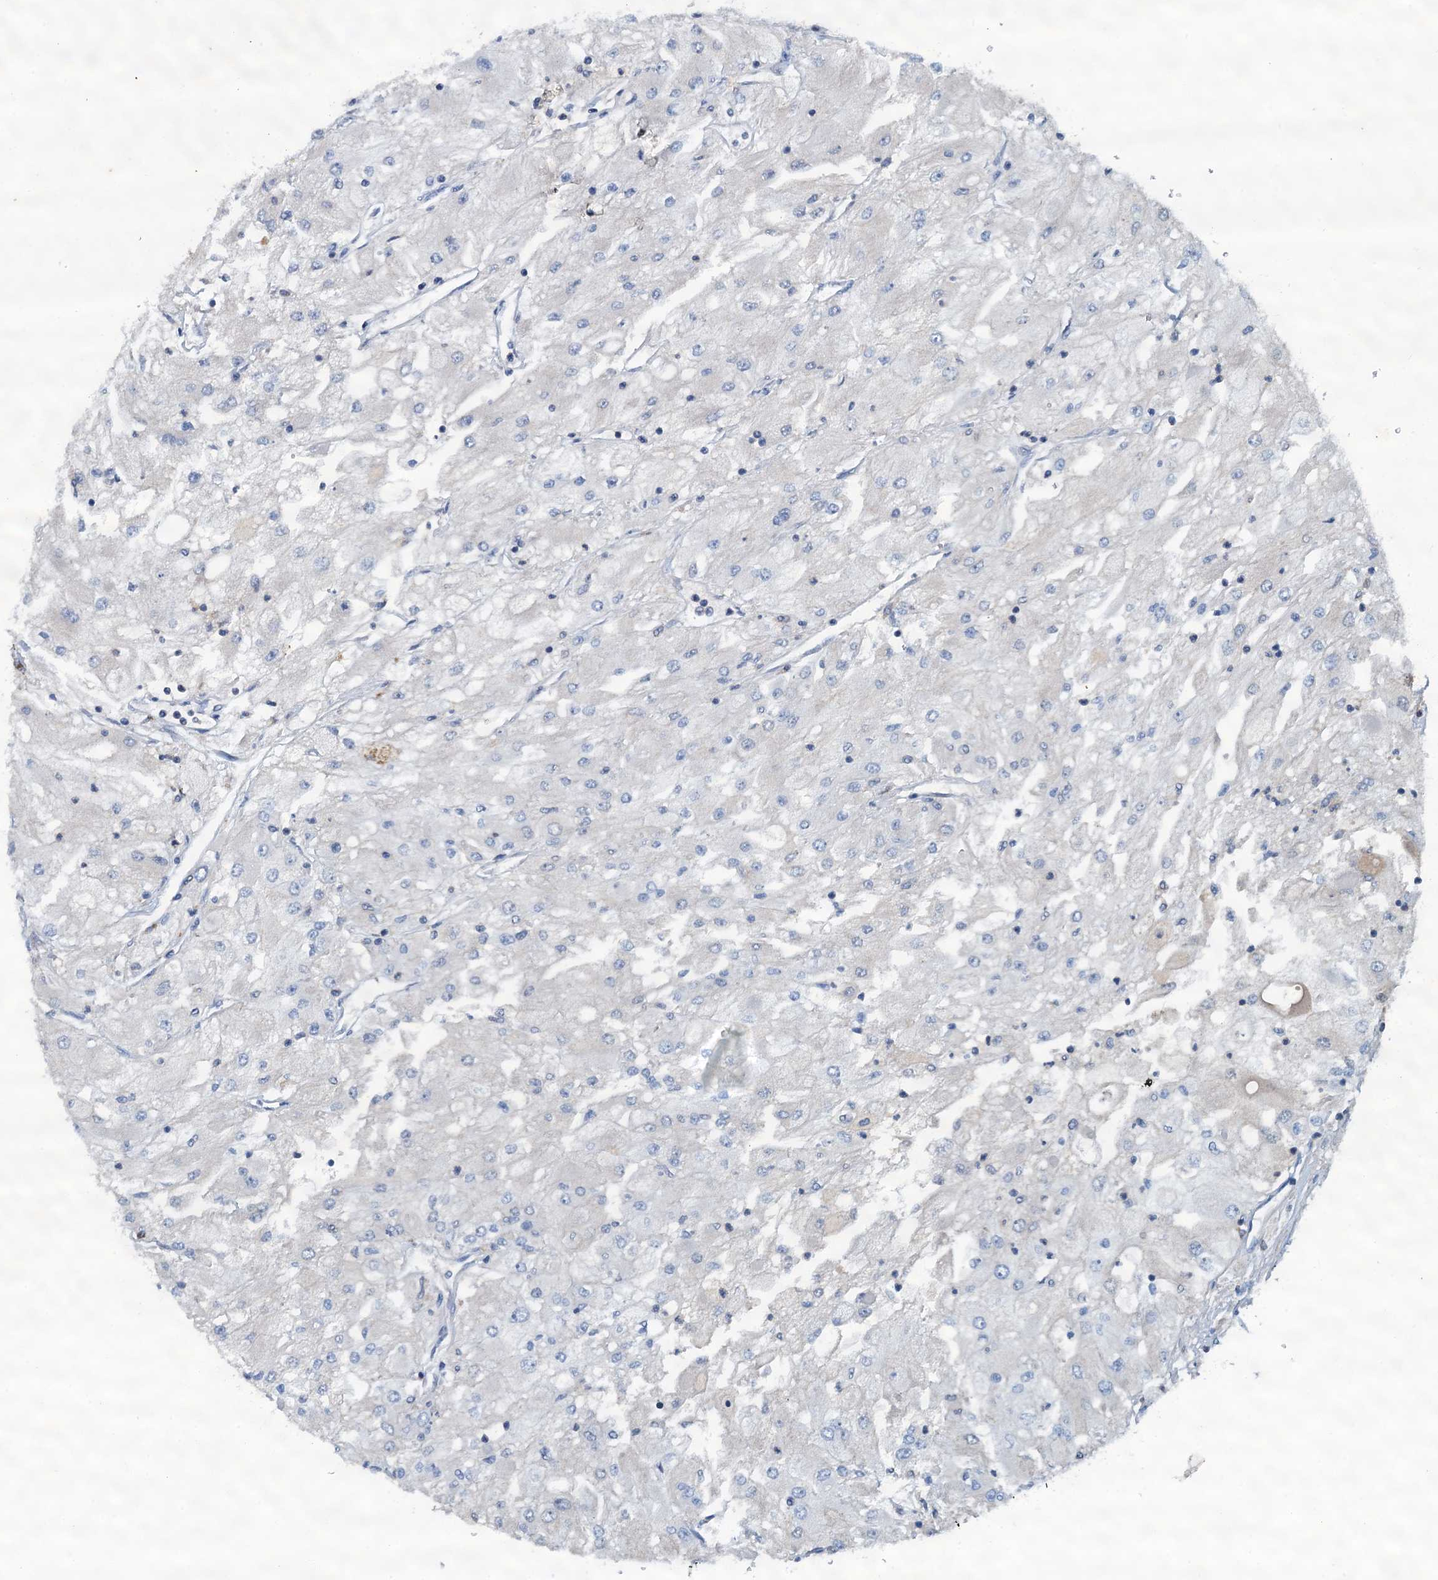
{"staining": {"intensity": "negative", "quantity": "none", "location": "none"}, "tissue": "renal cancer", "cell_type": "Tumor cells", "image_type": "cancer", "snomed": [{"axis": "morphology", "description": "Adenocarcinoma, NOS"}, {"axis": "topography", "description": "Kidney"}], "caption": "A micrograph of human renal cancer is negative for staining in tumor cells. (Immunohistochemistry, brightfield microscopy, high magnification).", "gene": "THAP10", "patient": {"sex": "male", "age": 80}}